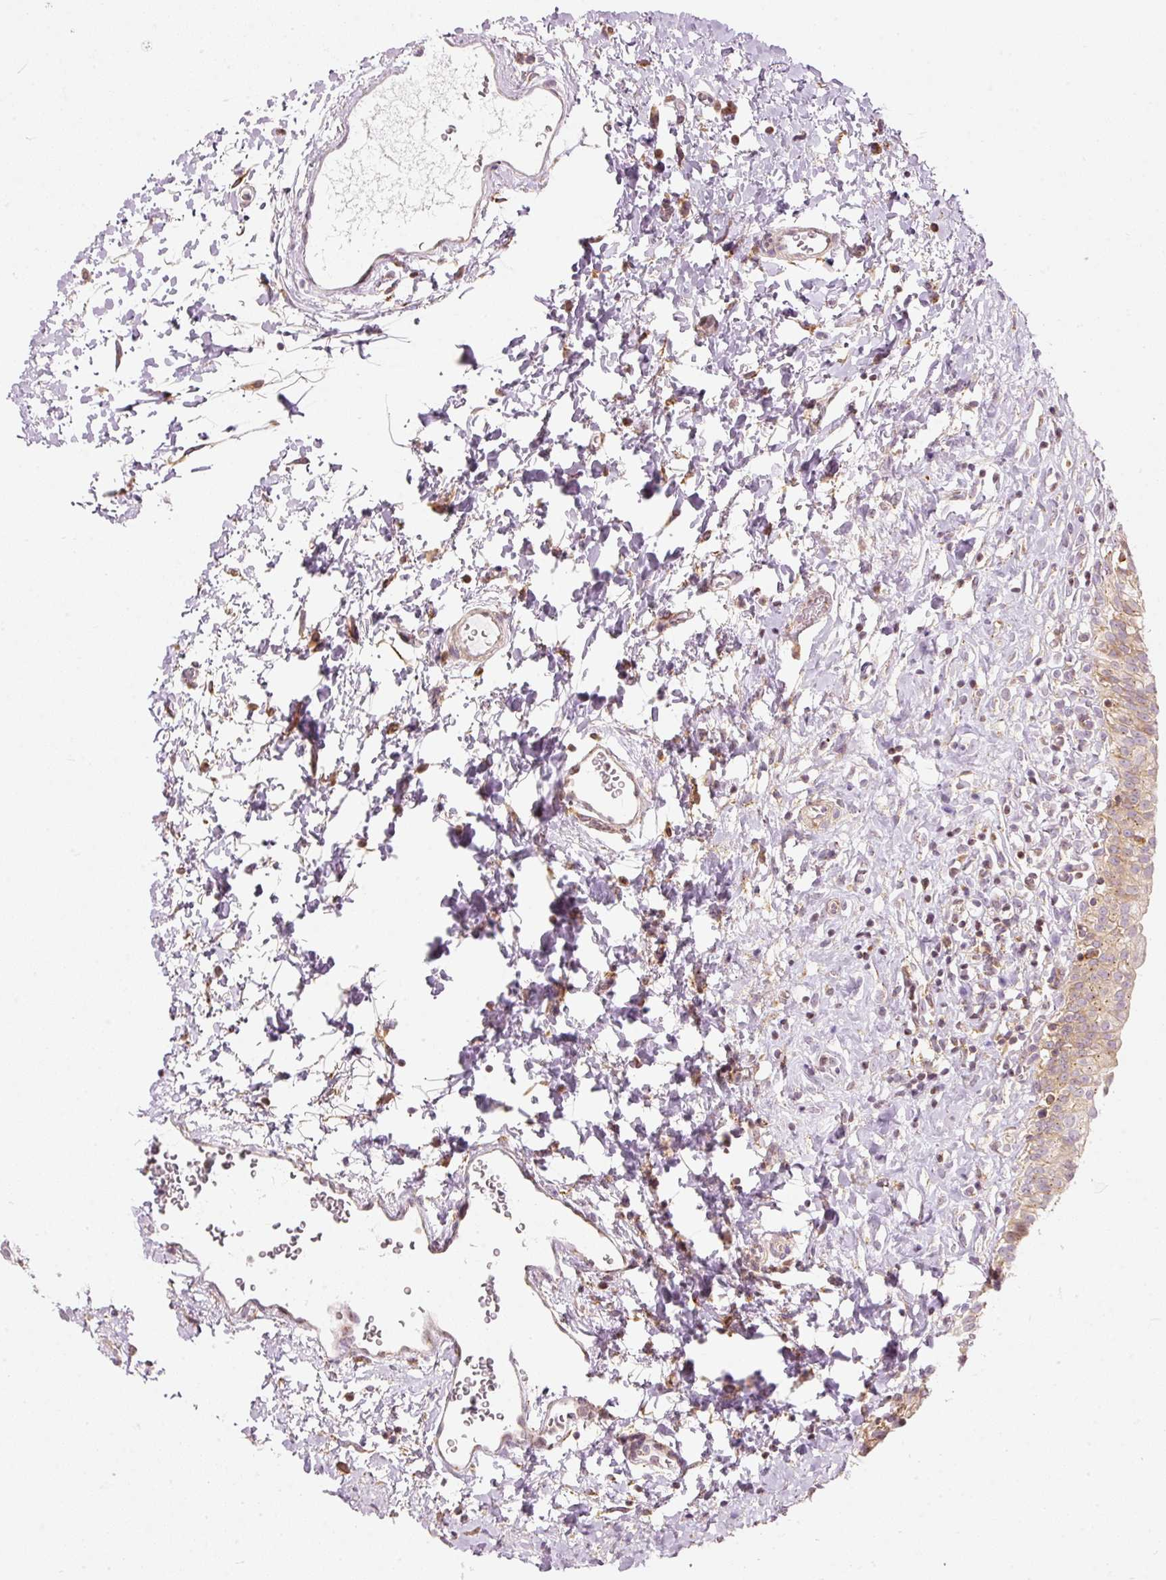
{"staining": {"intensity": "moderate", "quantity": "25%-75%", "location": "cytoplasmic/membranous"}, "tissue": "urinary bladder", "cell_type": "Urothelial cells", "image_type": "normal", "snomed": [{"axis": "morphology", "description": "Normal tissue, NOS"}, {"axis": "topography", "description": "Urinary bladder"}], "caption": "Immunohistochemistry (IHC) of unremarkable human urinary bladder exhibits medium levels of moderate cytoplasmic/membranous expression in about 25%-75% of urothelial cells.", "gene": "SNAPC5", "patient": {"sex": "male", "age": 51}}